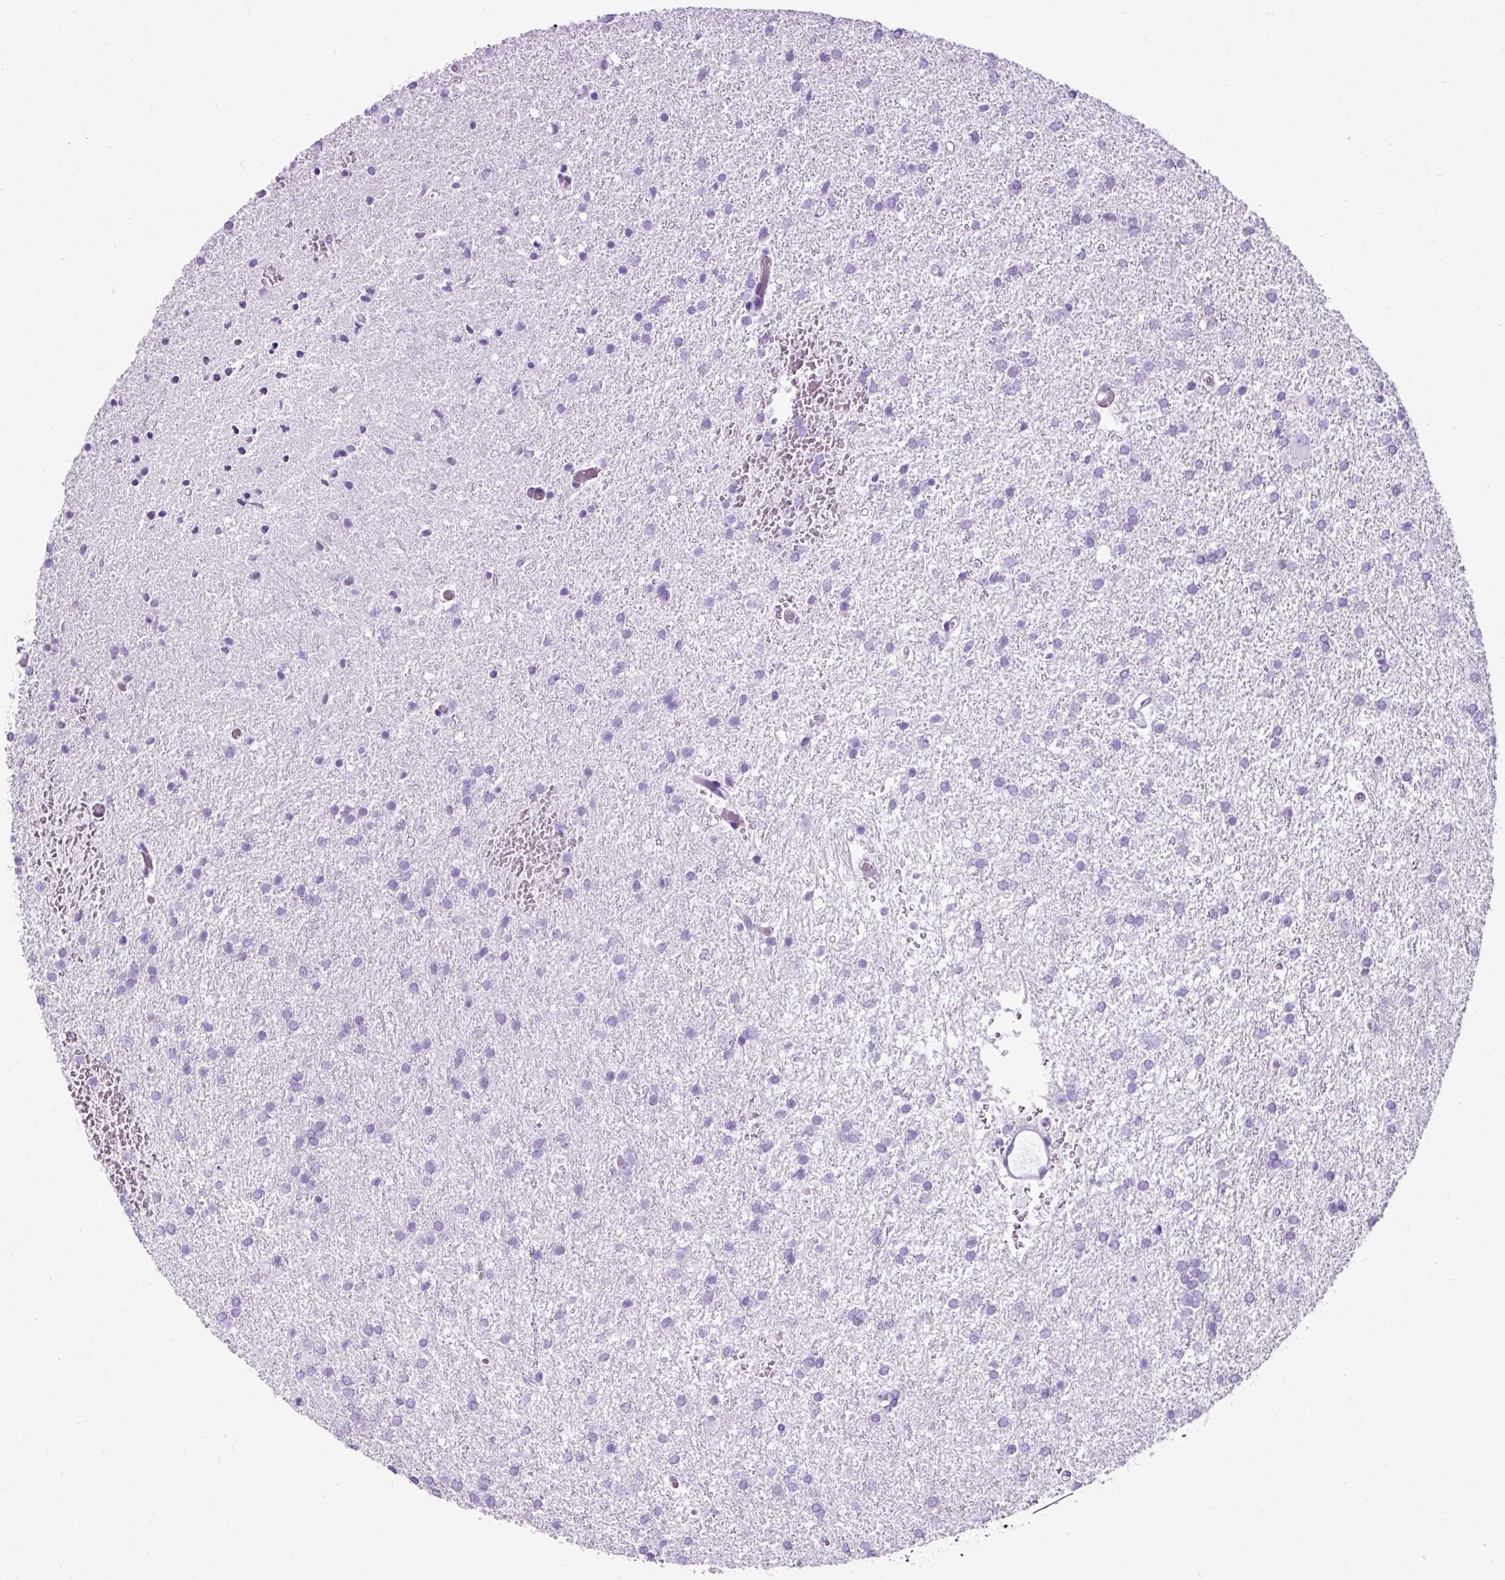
{"staining": {"intensity": "negative", "quantity": "none", "location": "none"}, "tissue": "glioma", "cell_type": "Tumor cells", "image_type": "cancer", "snomed": [{"axis": "morphology", "description": "Glioma, malignant, High grade"}, {"axis": "topography", "description": "Brain"}], "caption": "This is a photomicrograph of IHC staining of malignant glioma (high-grade), which shows no staining in tumor cells.", "gene": "CEL", "patient": {"sex": "female", "age": 50}}